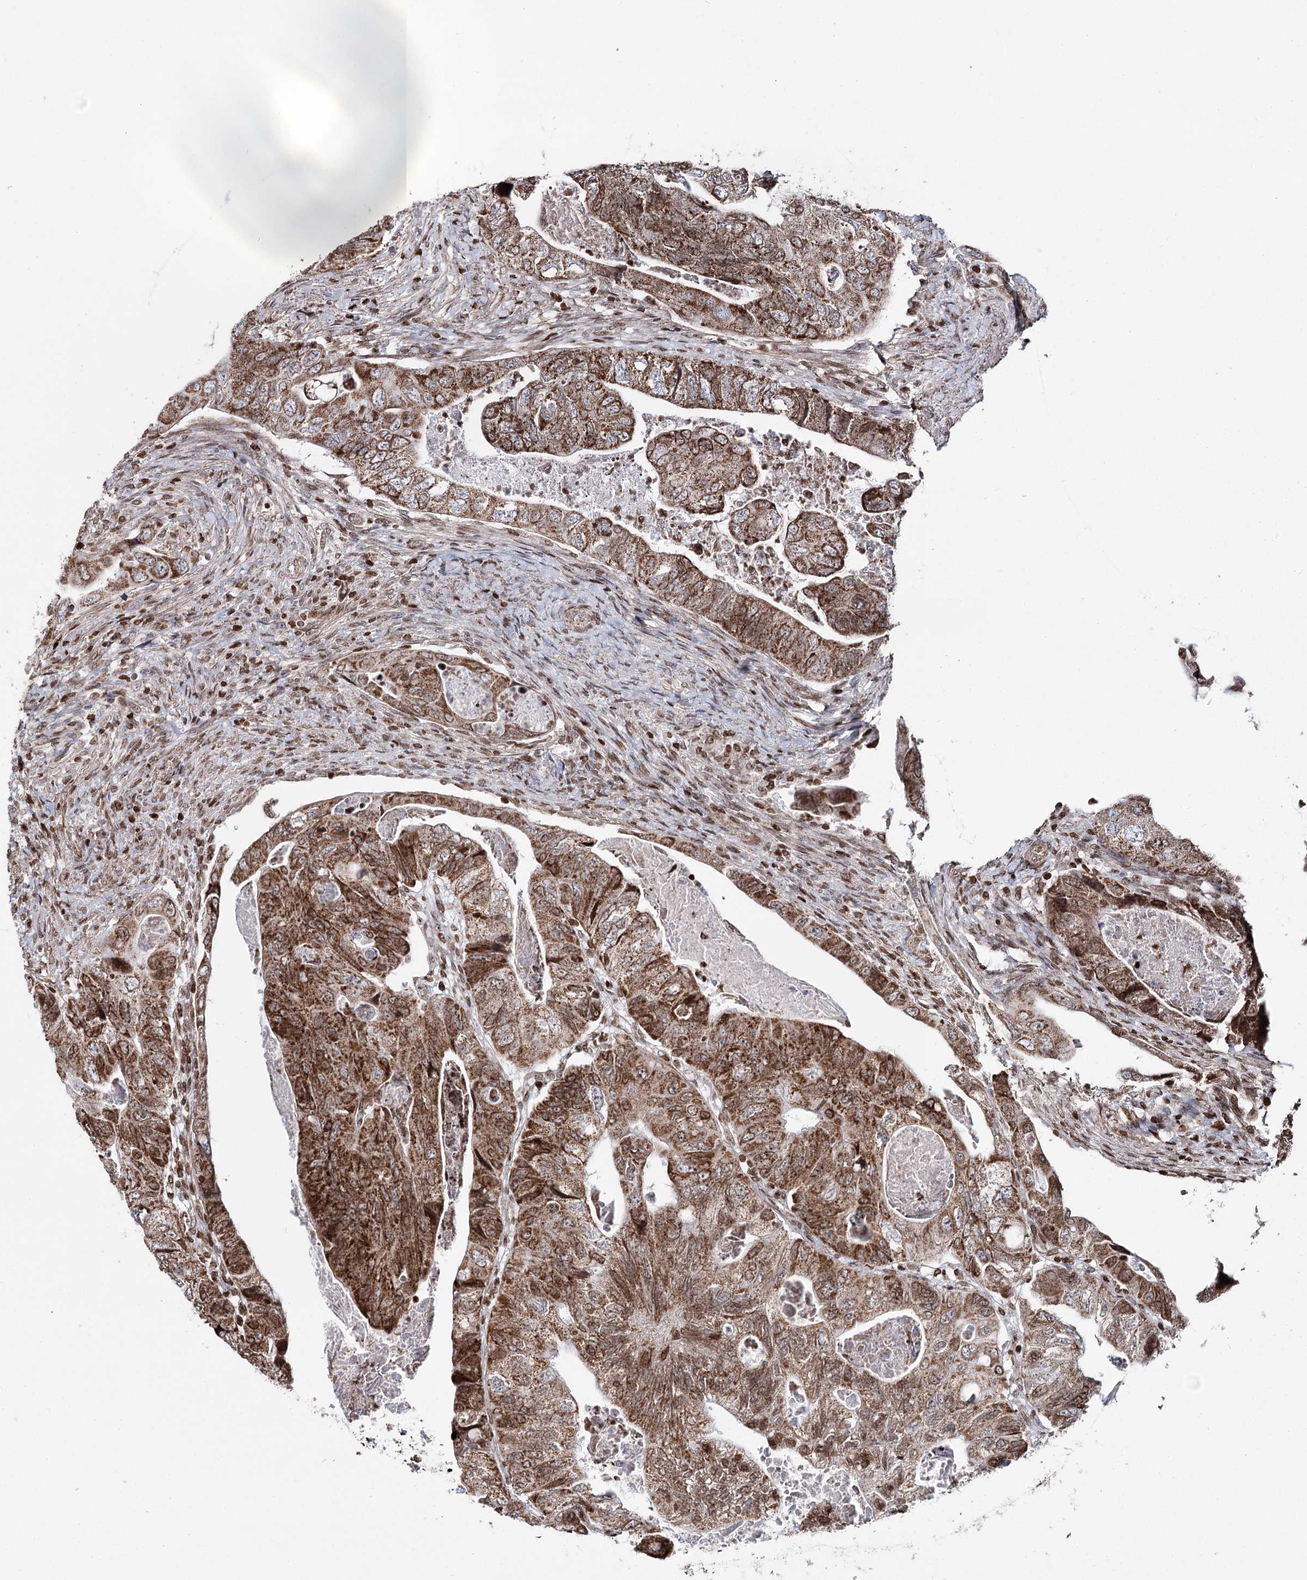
{"staining": {"intensity": "strong", "quantity": ">75%", "location": "cytoplasmic/membranous,nuclear"}, "tissue": "colorectal cancer", "cell_type": "Tumor cells", "image_type": "cancer", "snomed": [{"axis": "morphology", "description": "Adenocarcinoma, NOS"}, {"axis": "topography", "description": "Rectum"}], "caption": "This is a micrograph of IHC staining of colorectal adenocarcinoma, which shows strong positivity in the cytoplasmic/membranous and nuclear of tumor cells.", "gene": "PDHX", "patient": {"sex": "male", "age": 63}}